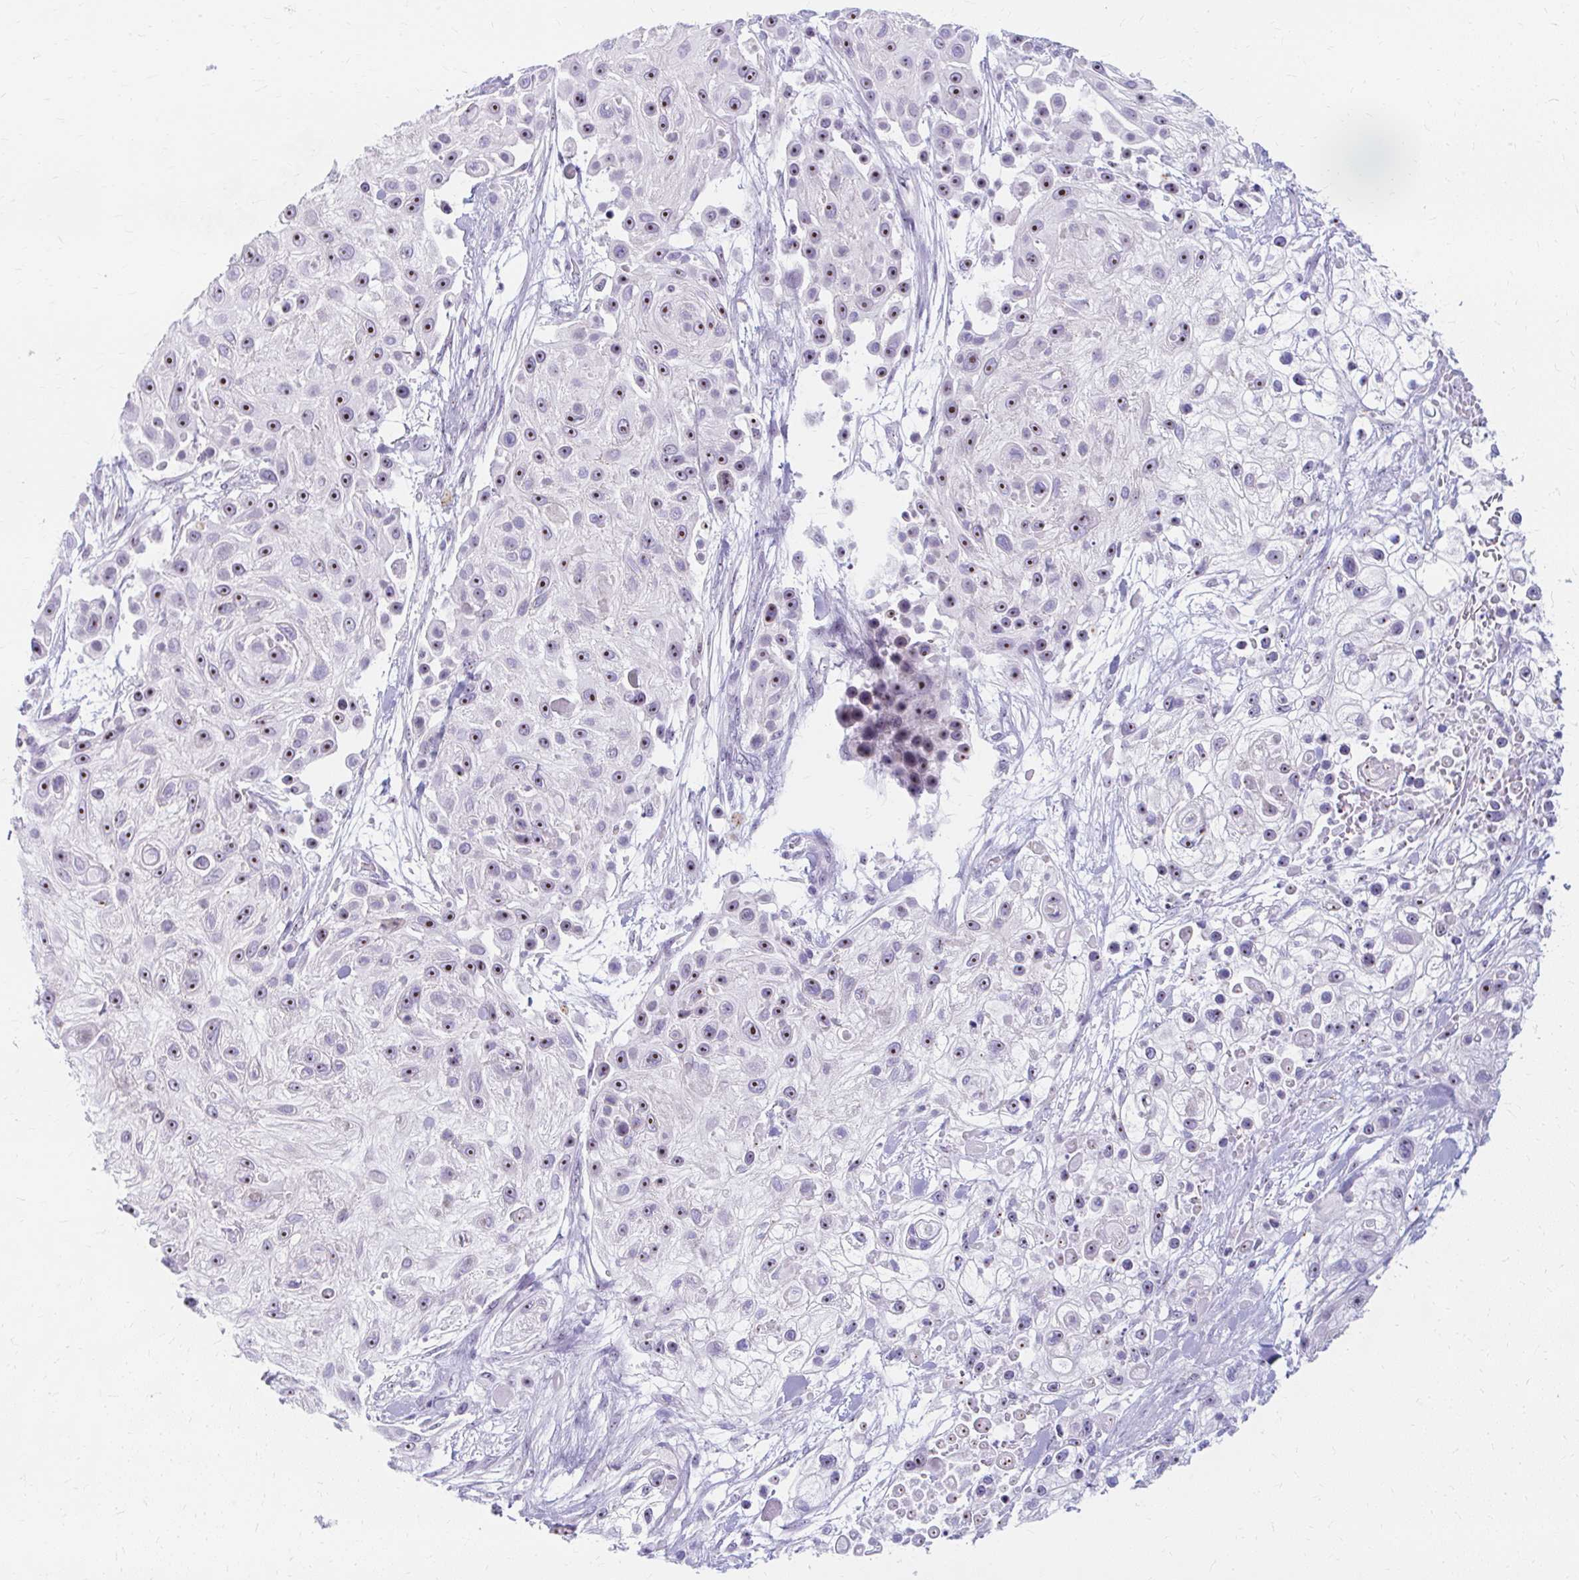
{"staining": {"intensity": "moderate", "quantity": ">75%", "location": "nuclear"}, "tissue": "skin cancer", "cell_type": "Tumor cells", "image_type": "cancer", "snomed": [{"axis": "morphology", "description": "Squamous cell carcinoma, NOS"}, {"axis": "topography", "description": "Skin"}], "caption": "Moderate nuclear protein expression is present in approximately >75% of tumor cells in skin cancer (squamous cell carcinoma).", "gene": "FTSJ3", "patient": {"sex": "male", "age": 67}}